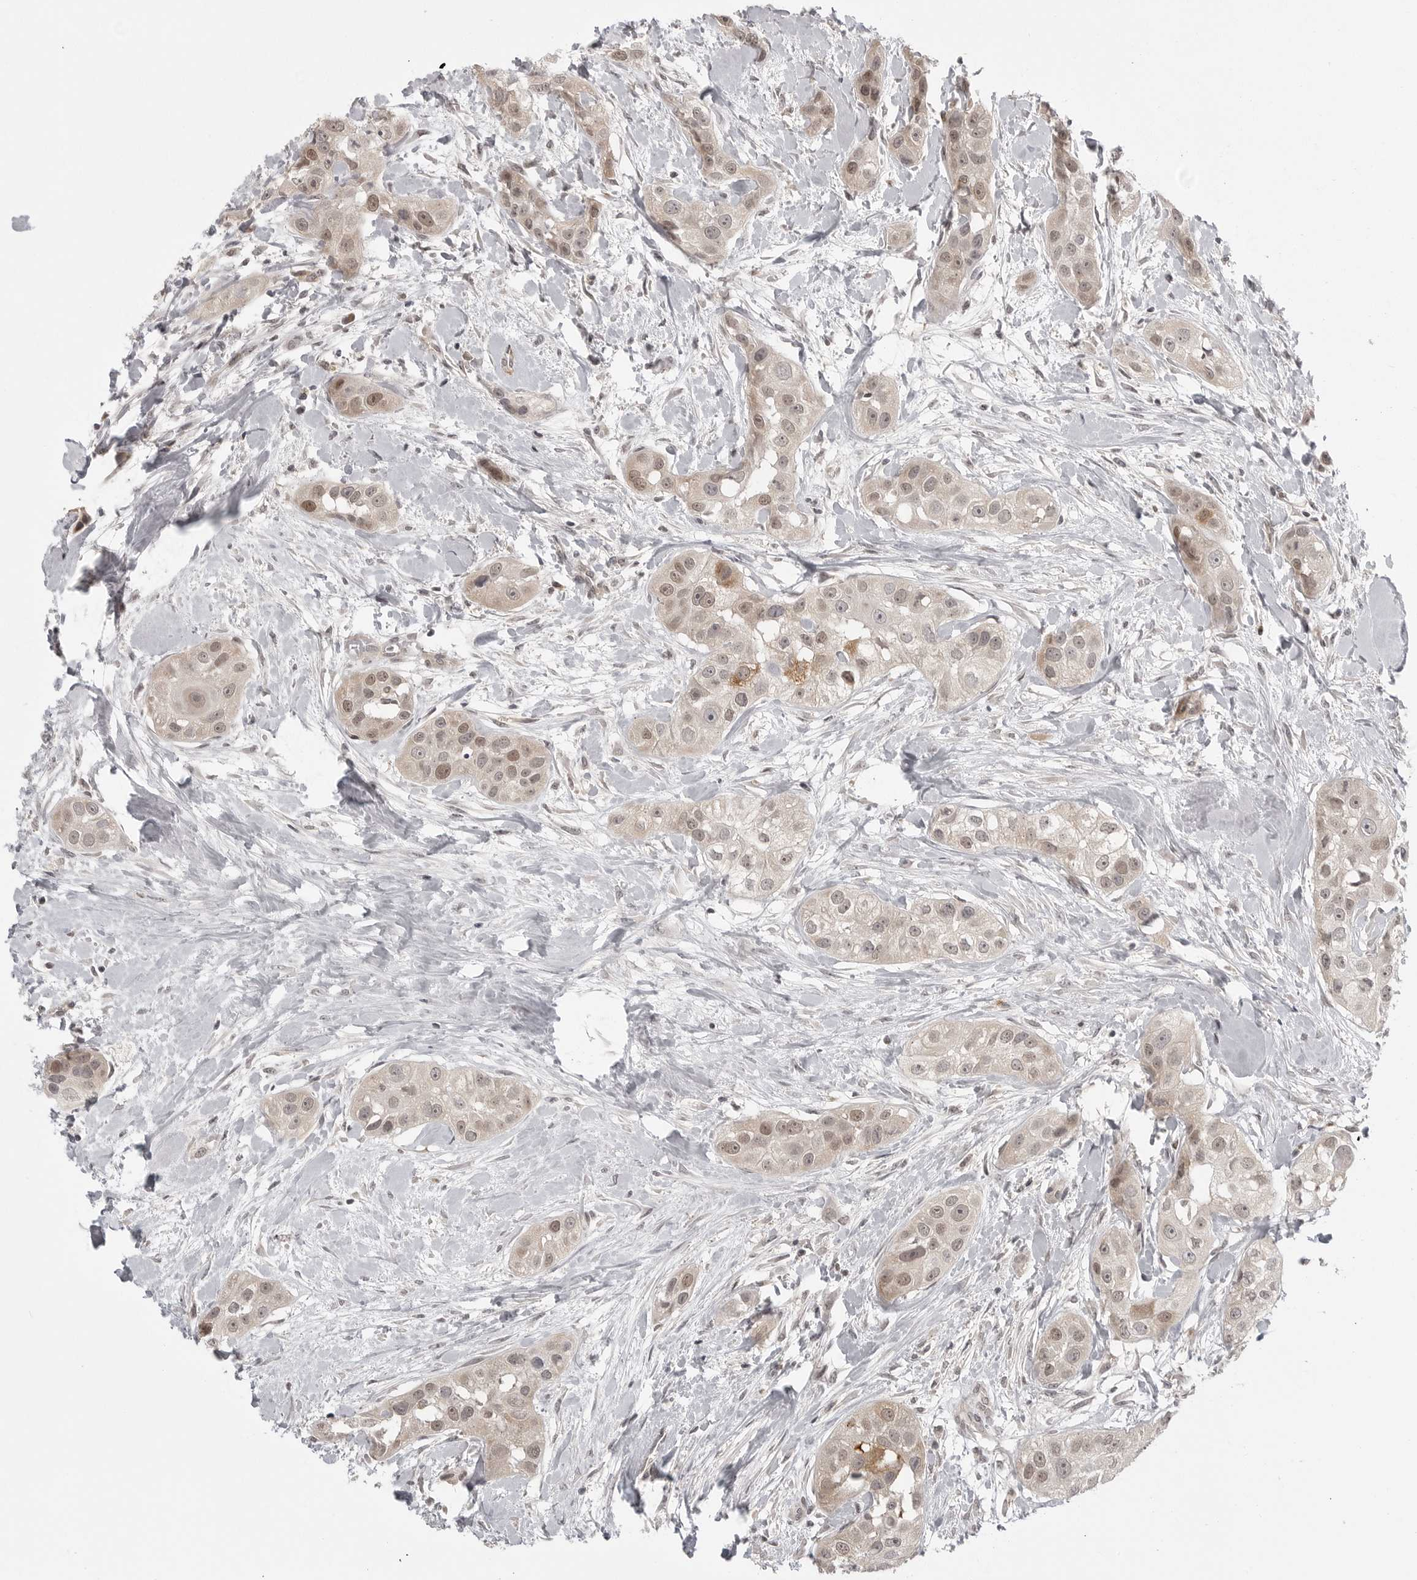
{"staining": {"intensity": "moderate", "quantity": "25%-75%", "location": "cytoplasmic/membranous,nuclear"}, "tissue": "head and neck cancer", "cell_type": "Tumor cells", "image_type": "cancer", "snomed": [{"axis": "morphology", "description": "Normal tissue, NOS"}, {"axis": "morphology", "description": "Squamous cell carcinoma, NOS"}, {"axis": "topography", "description": "Skeletal muscle"}, {"axis": "topography", "description": "Head-Neck"}], "caption": "Moderate cytoplasmic/membranous and nuclear staining for a protein is appreciated in about 25%-75% of tumor cells of head and neck squamous cell carcinoma using IHC.", "gene": "TUT4", "patient": {"sex": "male", "age": 51}}